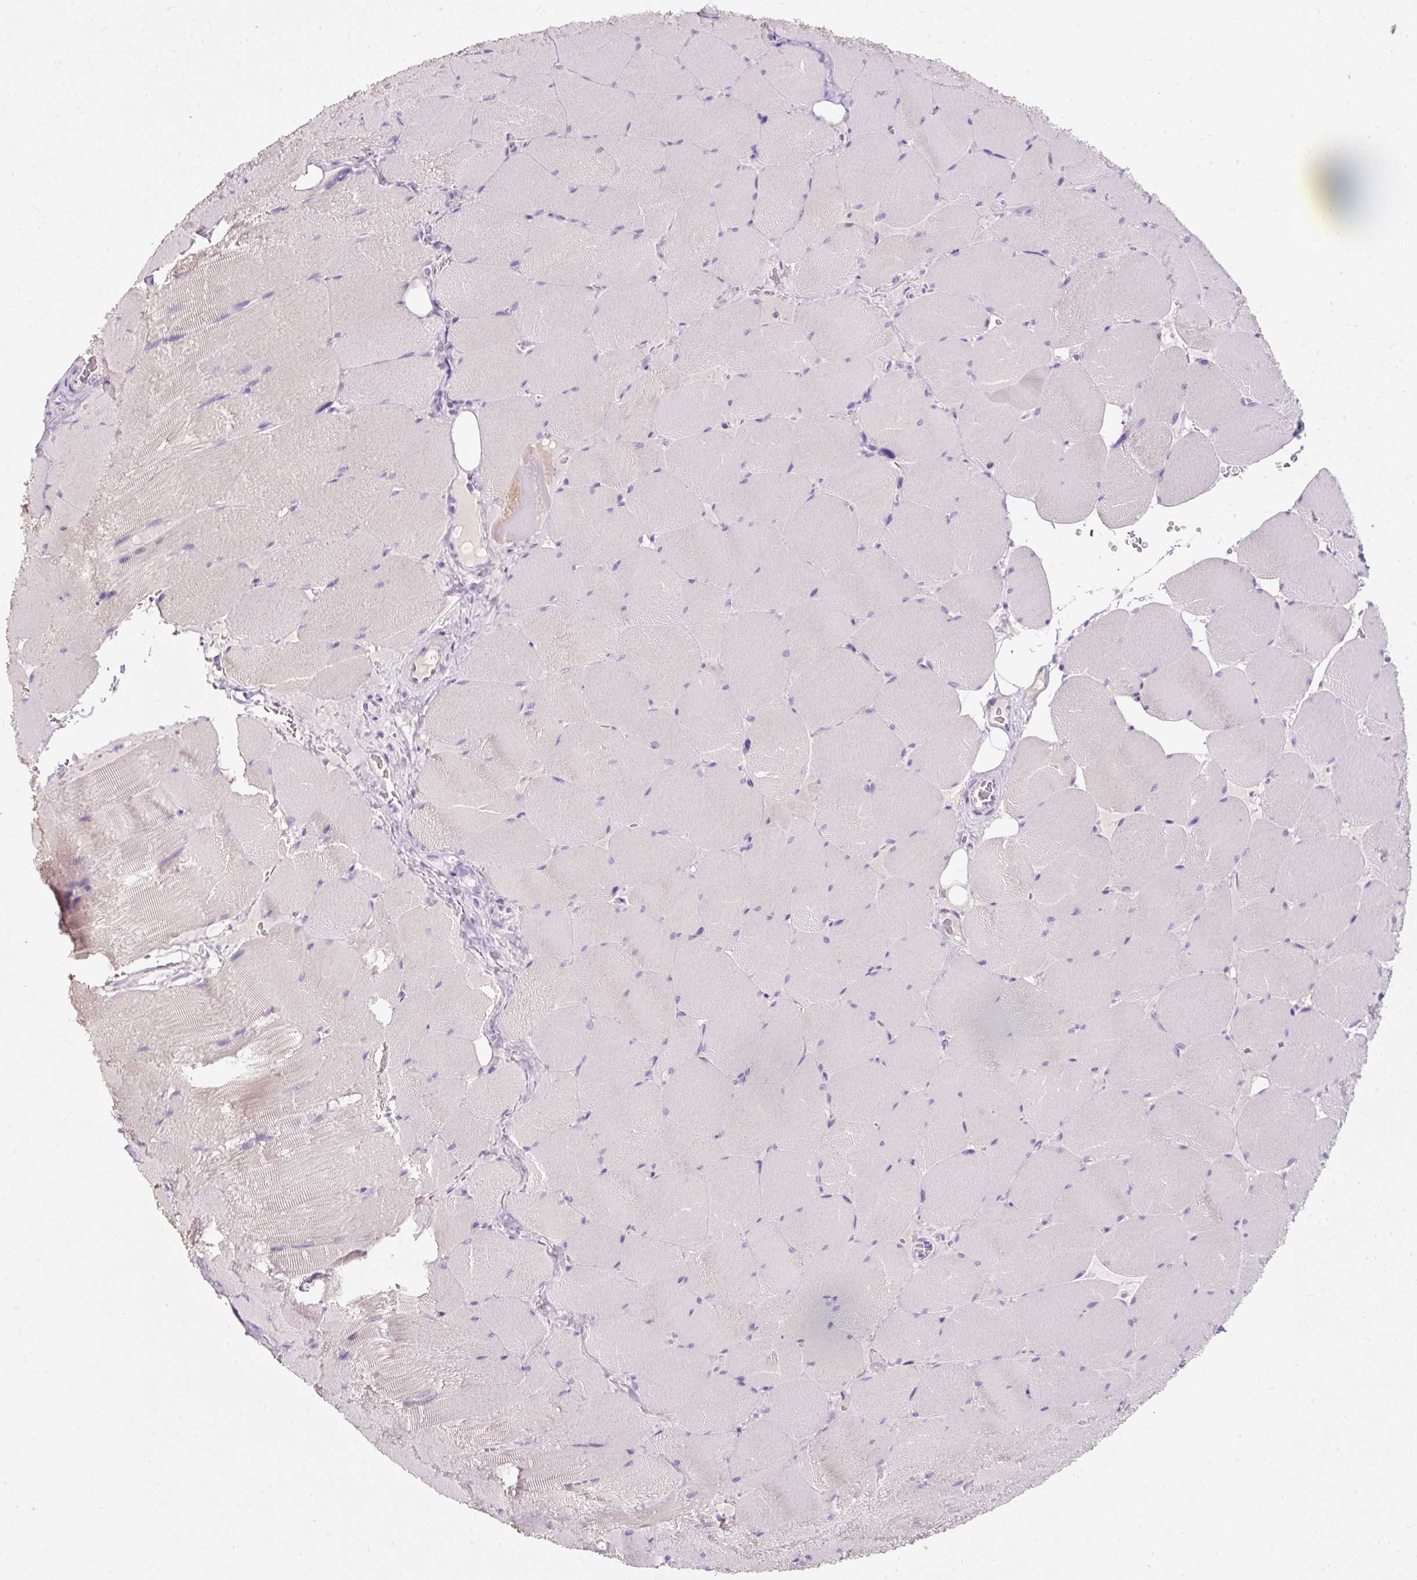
{"staining": {"intensity": "negative", "quantity": "none", "location": "none"}, "tissue": "skeletal muscle", "cell_type": "Myocytes", "image_type": "normal", "snomed": [{"axis": "morphology", "description": "Normal tissue, NOS"}, {"axis": "topography", "description": "Skeletal muscle"}, {"axis": "topography", "description": "Head-Neck"}], "caption": "Immunohistochemistry (IHC) of normal human skeletal muscle displays no staining in myocytes.", "gene": "TMEM213", "patient": {"sex": "male", "age": 66}}